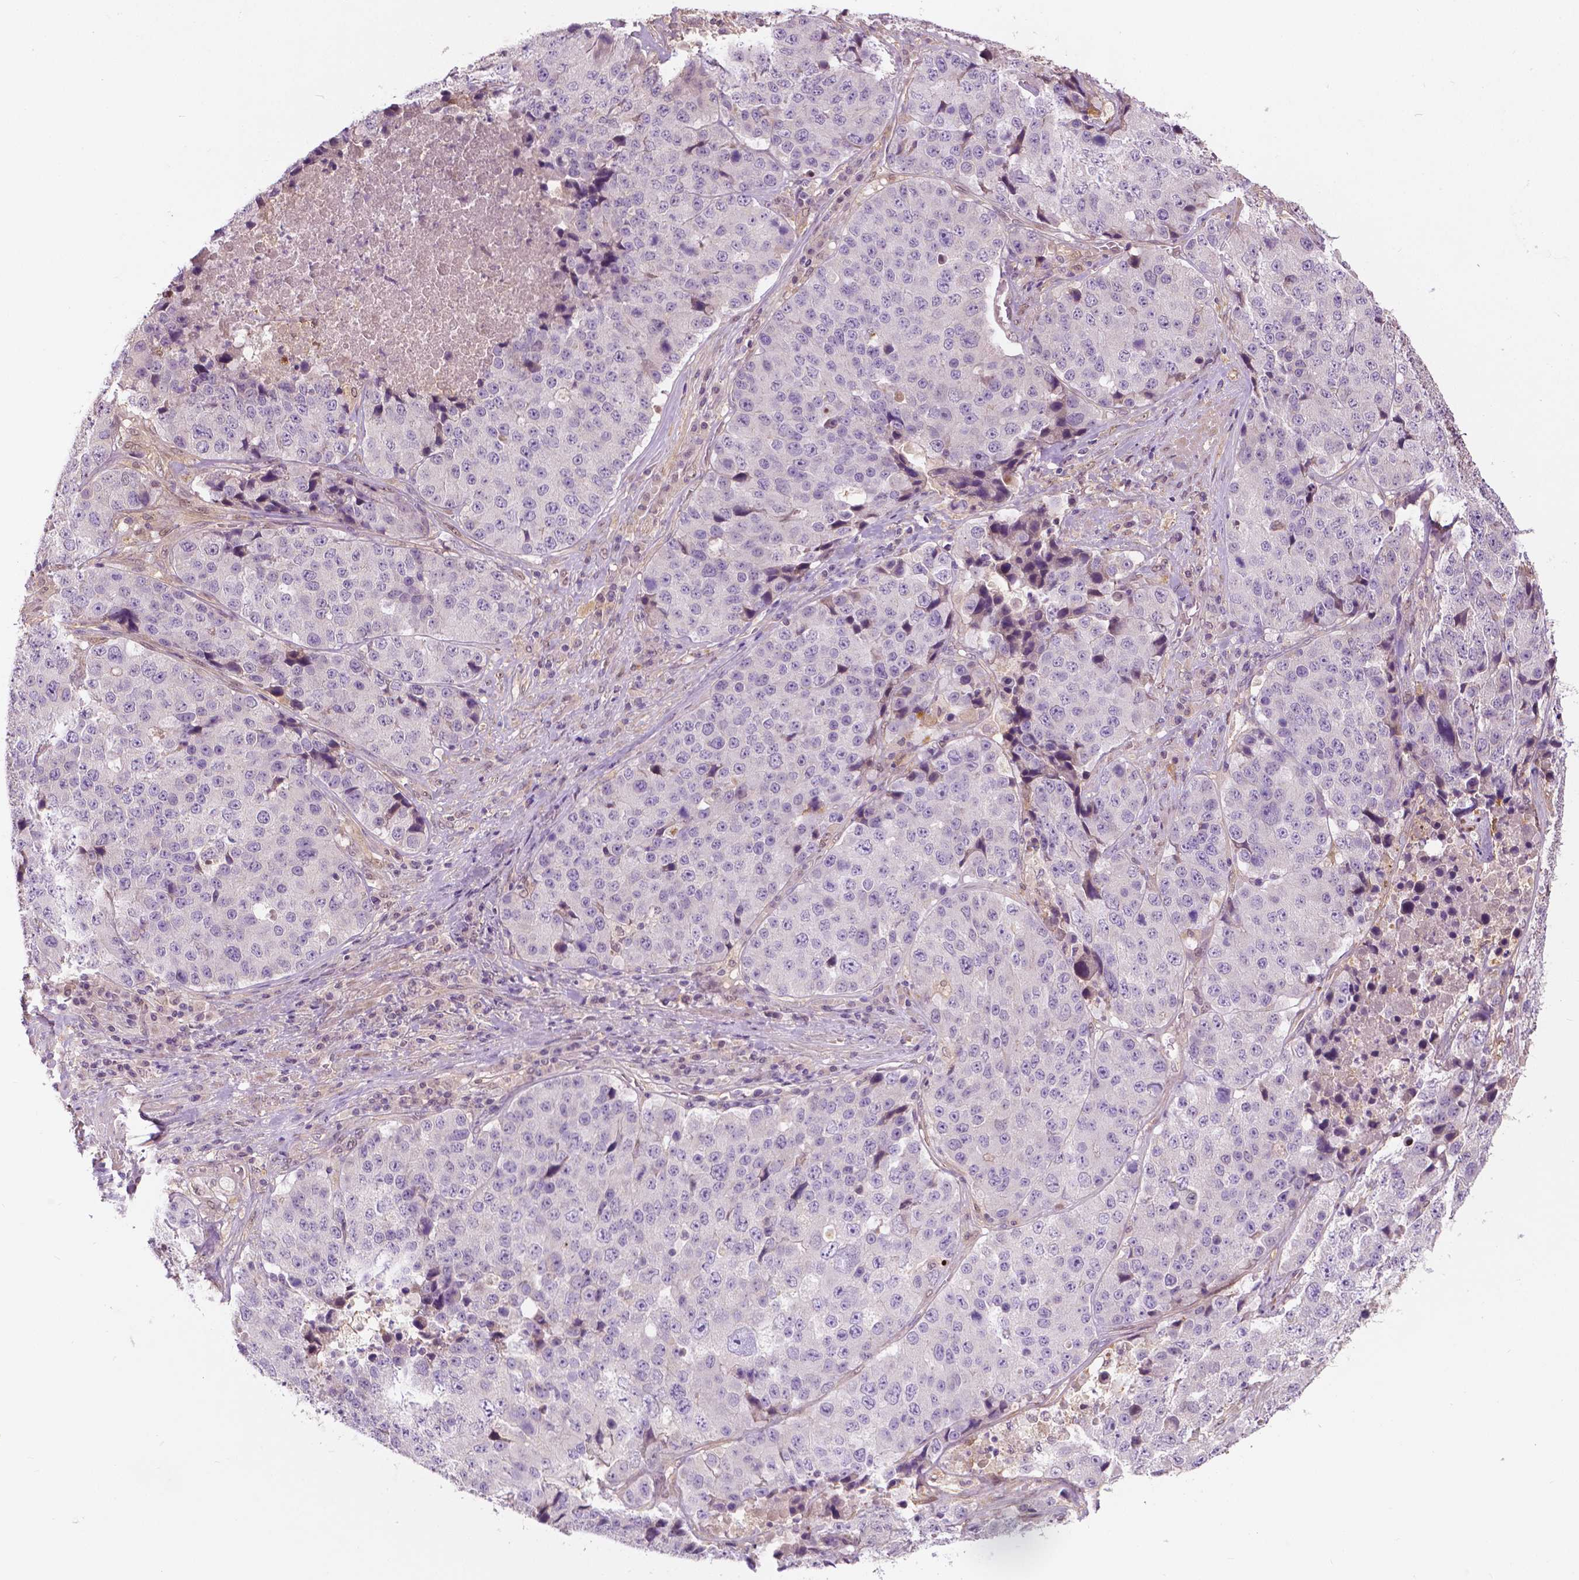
{"staining": {"intensity": "negative", "quantity": "none", "location": "none"}, "tissue": "stomach cancer", "cell_type": "Tumor cells", "image_type": "cancer", "snomed": [{"axis": "morphology", "description": "Adenocarcinoma, NOS"}, {"axis": "topography", "description": "Stomach"}], "caption": "Immunohistochemical staining of human stomach adenocarcinoma demonstrates no significant staining in tumor cells.", "gene": "GPR37", "patient": {"sex": "male", "age": 71}}